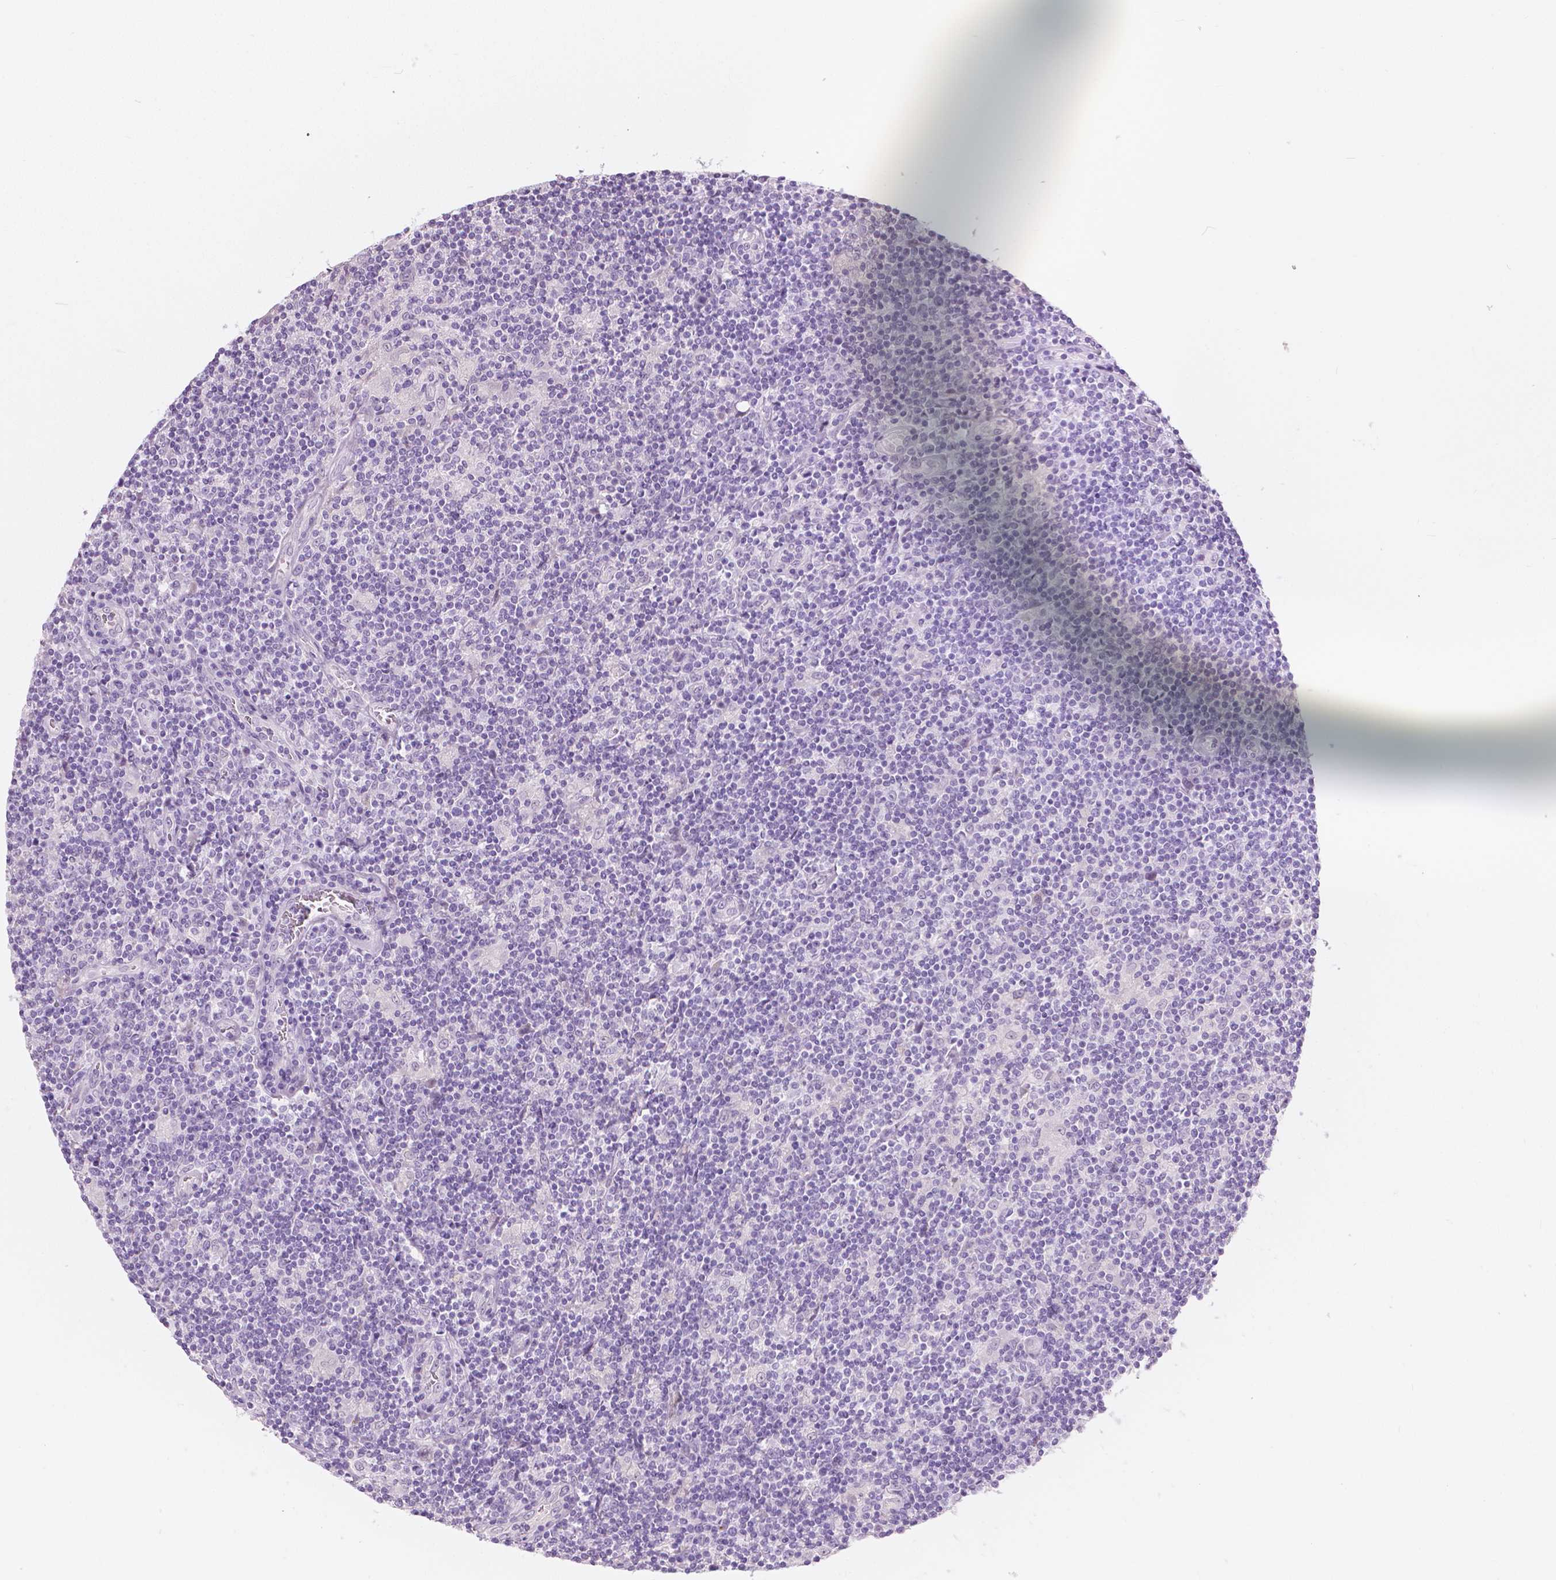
{"staining": {"intensity": "negative", "quantity": "none", "location": "none"}, "tissue": "lymphoma", "cell_type": "Tumor cells", "image_type": "cancer", "snomed": [{"axis": "morphology", "description": "Hodgkin's disease, NOS"}, {"axis": "topography", "description": "Lymph node"}], "caption": "A histopathology image of Hodgkin's disease stained for a protein shows no brown staining in tumor cells.", "gene": "A4GNT", "patient": {"sex": "male", "age": 40}}